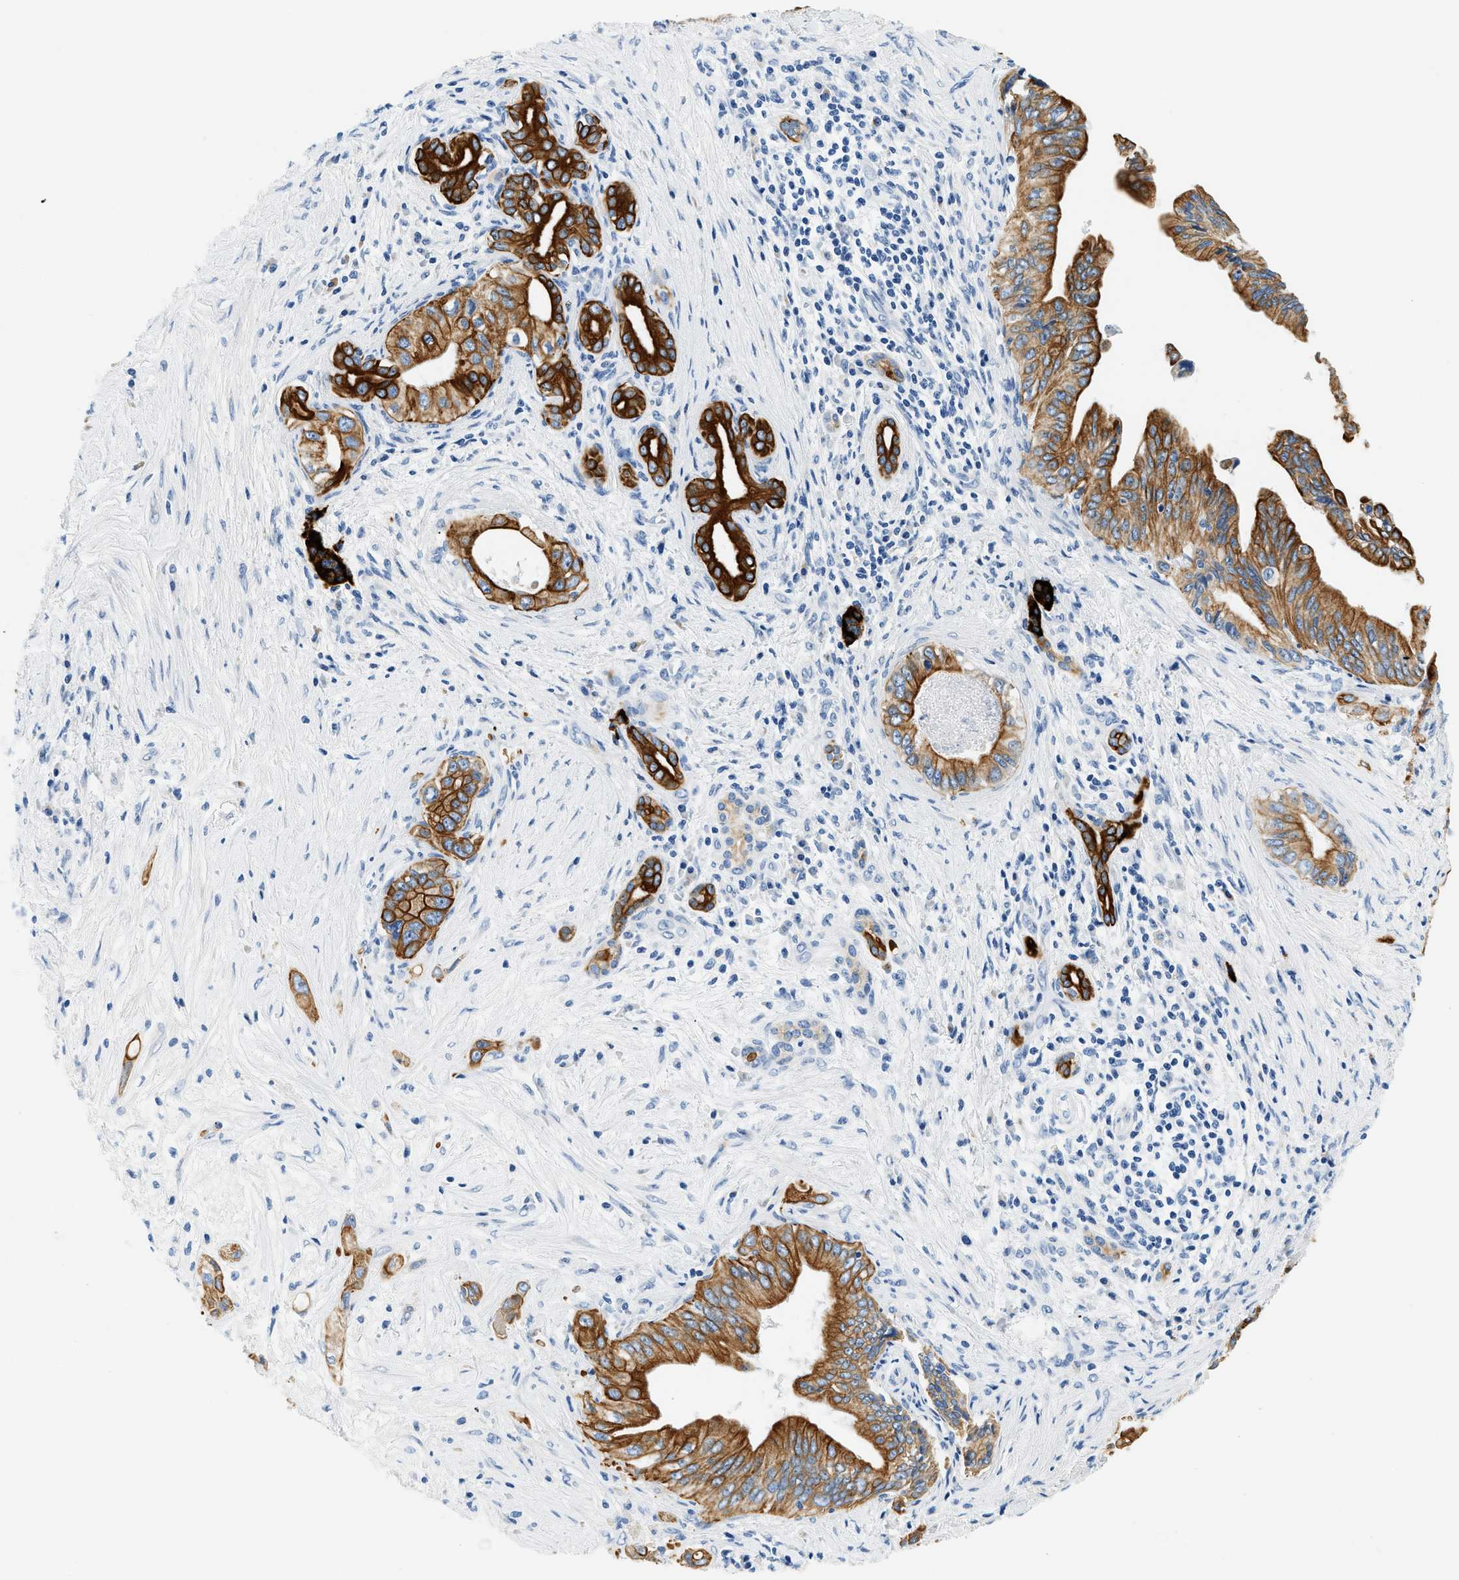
{"staining": {"intensity": "strong", "quantity": ">75%", "location": "cytoplasmic/membranous"}, "tissue": "pancreatic cancer", "cell_type": "Tumor cells", "image_type": "cancer", "snomed": [{"axis": "morphology", "description": "Adenocarcinoma, NOS"}, {"axis": "topography", "description": "Pancreas"}], "caption": "Immunohistochemistry (IHC) staining of pancreatic cancer (adenocarcinoma), which exhibits high levels of strong cytoplasmic/membranous positivity in approximately >75% of tumor cells indicating strong cytoplasmic/membranous protein expression. The staining was performed using DAB (3,3'-diaminobenzidine) (brown) for protein detection and nuclei were counterstained in hematoxylin (blue).", "gene": "STXBP2", "patient": {"sex": "female", "age": 73}}